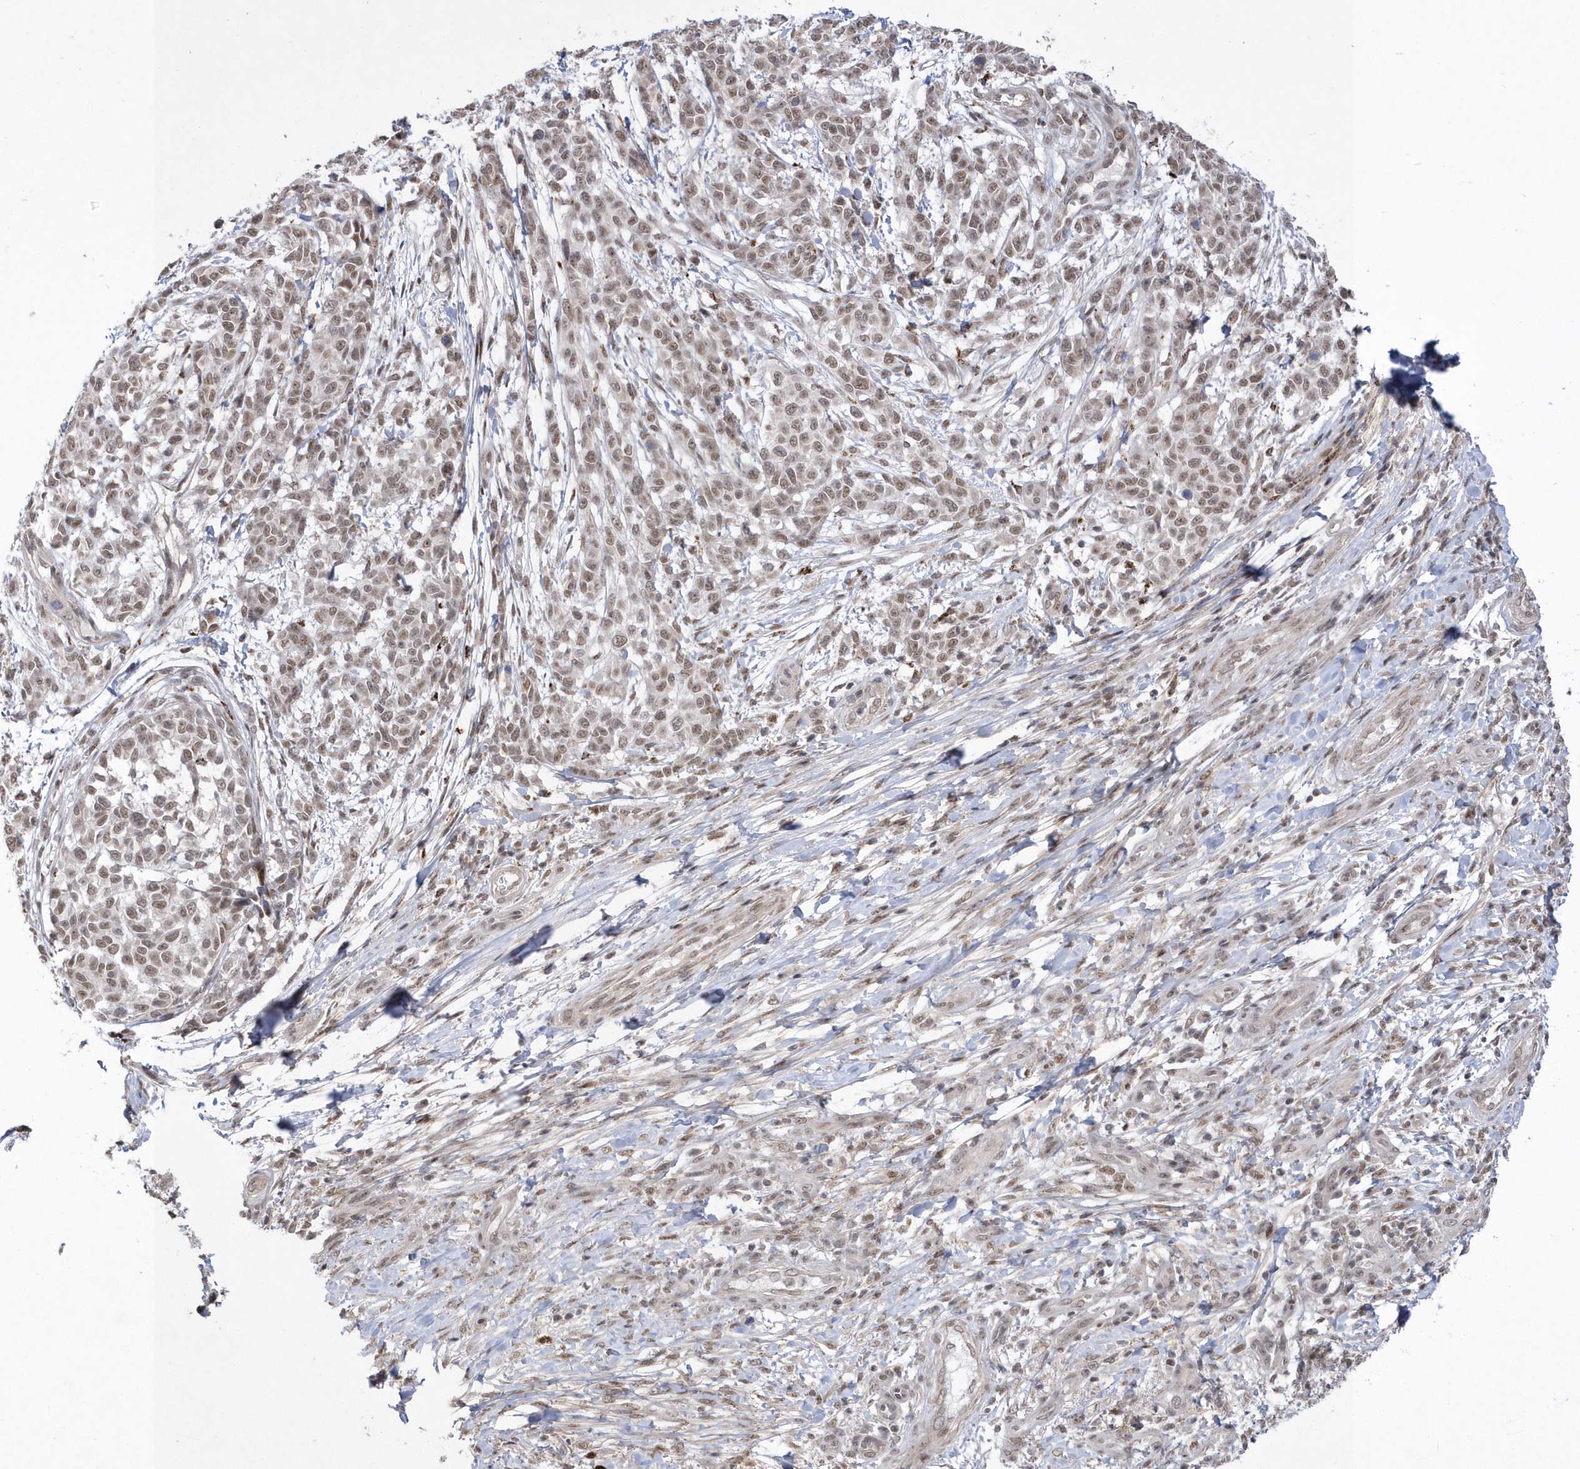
{"staining": {"intensity": "moderate", "quantity": ">75%", "location": "nuclear"}, "tissue": "melanoma", "cell_type": "Tumor cells", "image_type": "cancer", "snomed": [{"axis": "morphology", "description": "Malignant melanoma, NOS"}, {"axis": "topography", "description": "Skin"}], "caption": "Immunohistochemistry (IHC) photomicrograph of neoplastic tissue: melanoma stained using IHC displays medium levels of moderate protein expression localized specifically in the nuclear of tumor cells, appearing as a nuclear brown color.", "gene": "BOD1L1", "patient": {"sex": "male", "age": 49}}